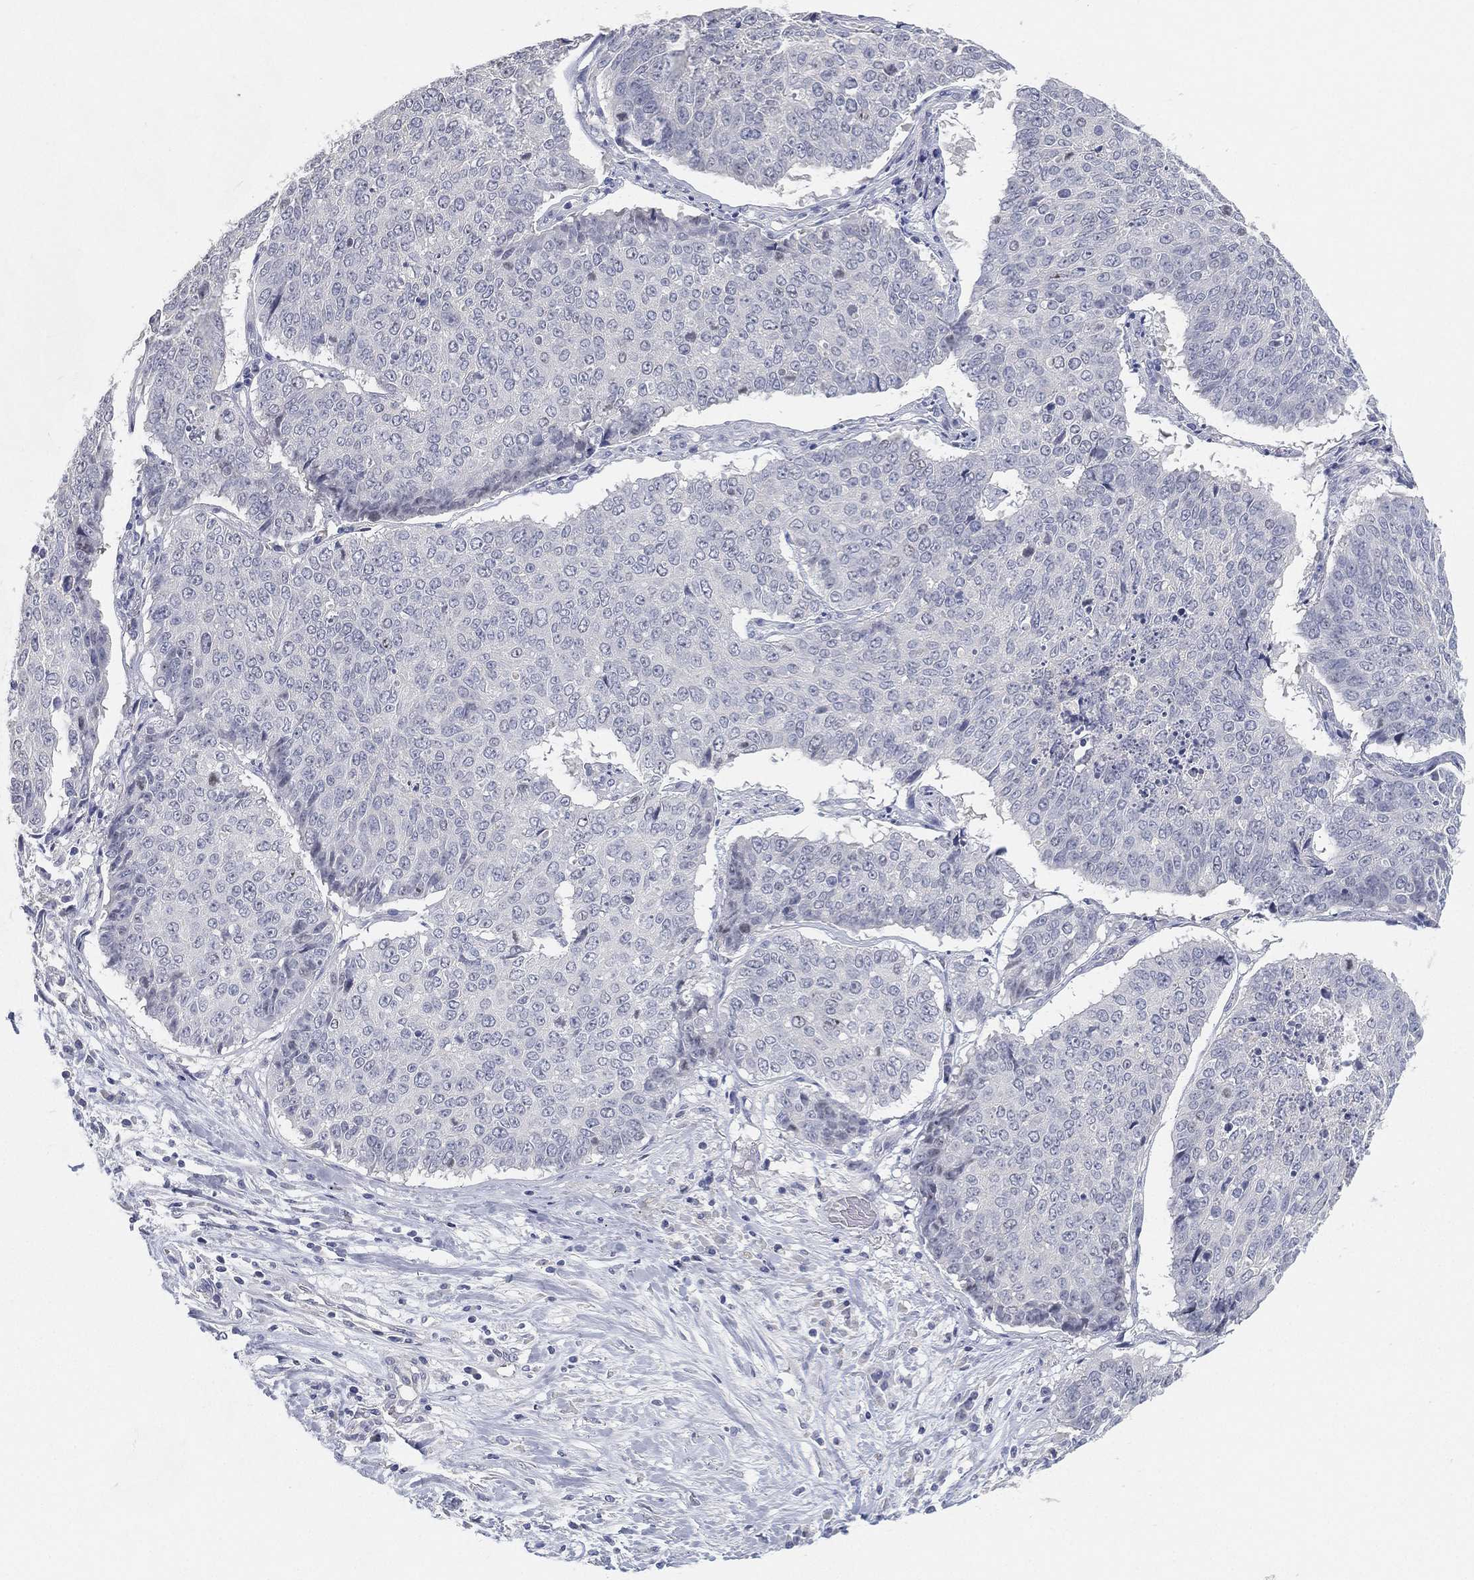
{"staining": {"intensity": "negative", "quantity": "none", "location": "none"}, "tissue": "lung cancer", "cell_type": "Tumor cells", "image_type": "cancer", "snomed": [{"axis": "morphology", "description": "Normal tissue, NOS"}, {"axis": "morphology", "description": "Squamous cell carcinoma, NOS"}, {"axis": "topography", "description": "Bronchus"}, {"axis": "topography", "description": "Lung"}], "caption": "An image of human lung squamous cell carcinoma is negative for staining in tumor cells.", "gene": "FAM187B", "patient": {"sex": "male", "age": 64}}